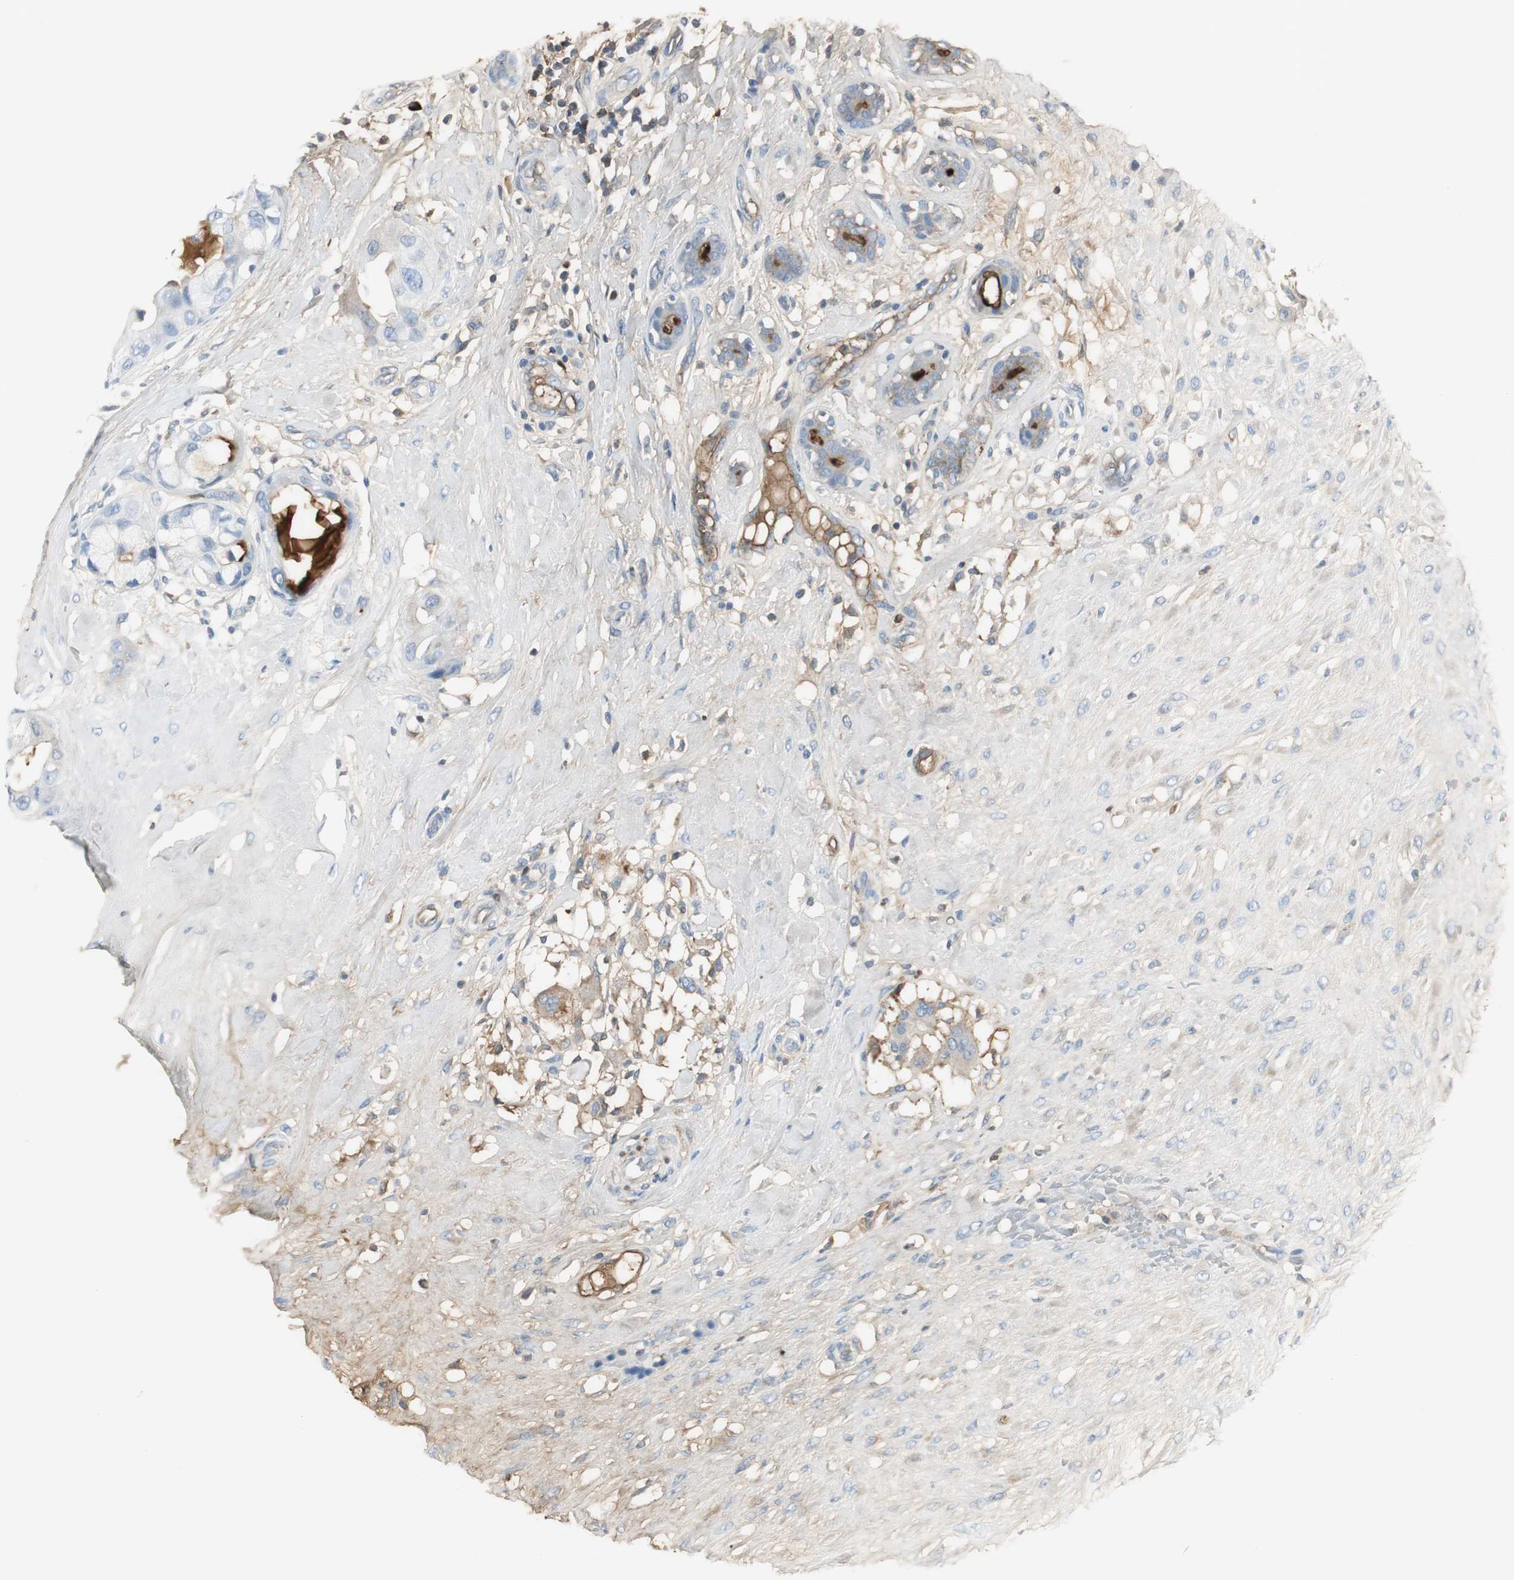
{"staining": {"intensity": "weak", "quantity": "25%-75%", "location": "cytoplasmic/membranous"}, "tissue": "breast cancer", "cell_type": "Tumor cells", "image_type": "cancer", "snomed": [{"axis": "morphology", "description": "Duct carcinoma"}, {"axis": "topography", "description": "Breast"}], "caption": "Breast intraductal carcinoma tissue demonstrates weak cytoplasmic/membranous staining in about 25%-75% of tumor cells, visualized by immunohistochemistry.", "gene": "IGHA1", "patient": {"sex": "female", "age": 40}}